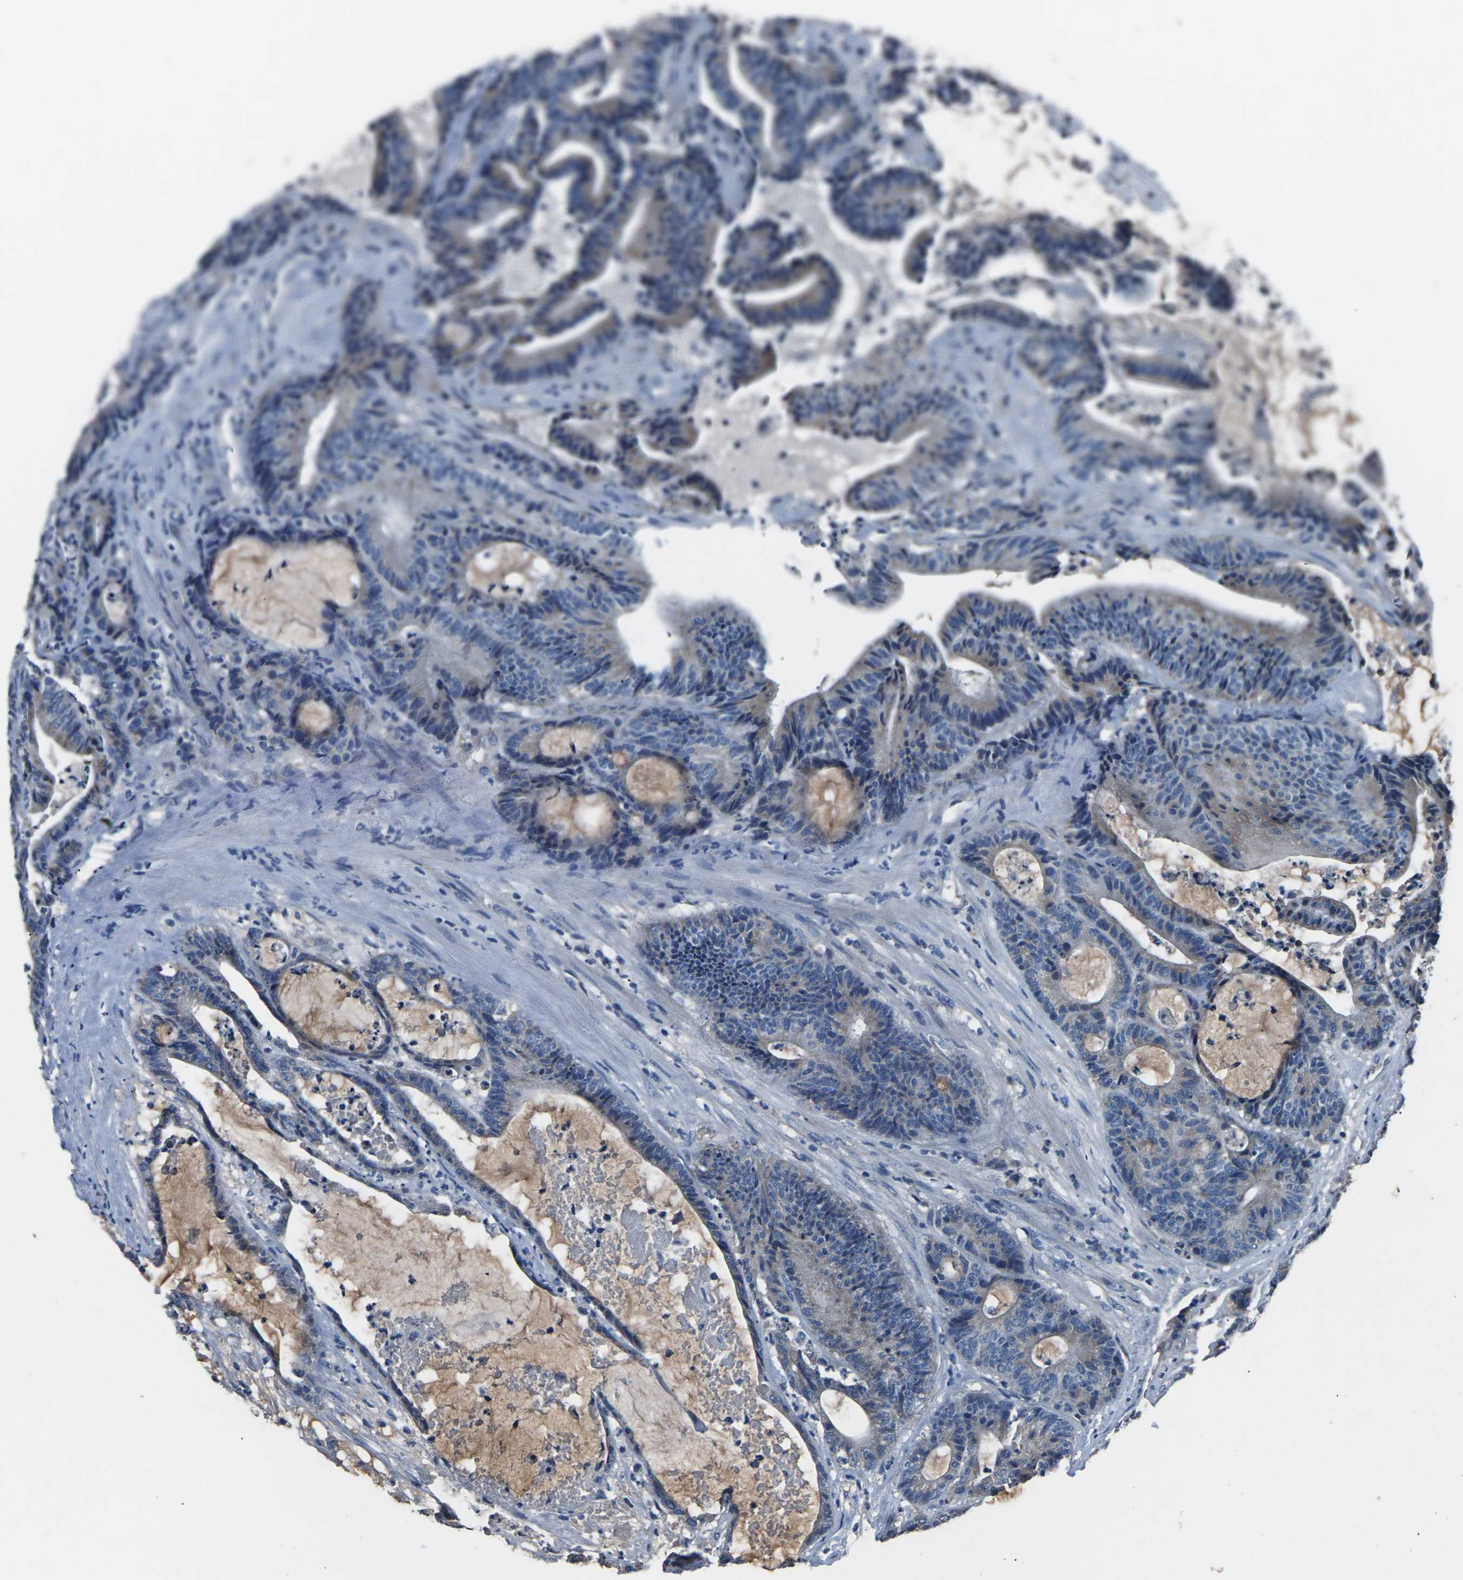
{"staining": {"intensity": "weak", "quantity": "<25%", "location": "cytoplasmic/membranous"}, "tissue": "colorectal cancer", "cell_type": "Tumor cells", "image_type": "cancer", "snomed": [{"axis": "morphology", "description": "Adenocarcinoma, NOS"}, {"axis": "topography", "description": "Colon"}], "caption": "Immunohistochemical staining of human adenocarcinoma (colorectal) demonstrates no significant staining in tumor cells.", "gene": "LEP", "patient": {"sex": "female", "age": 84}}